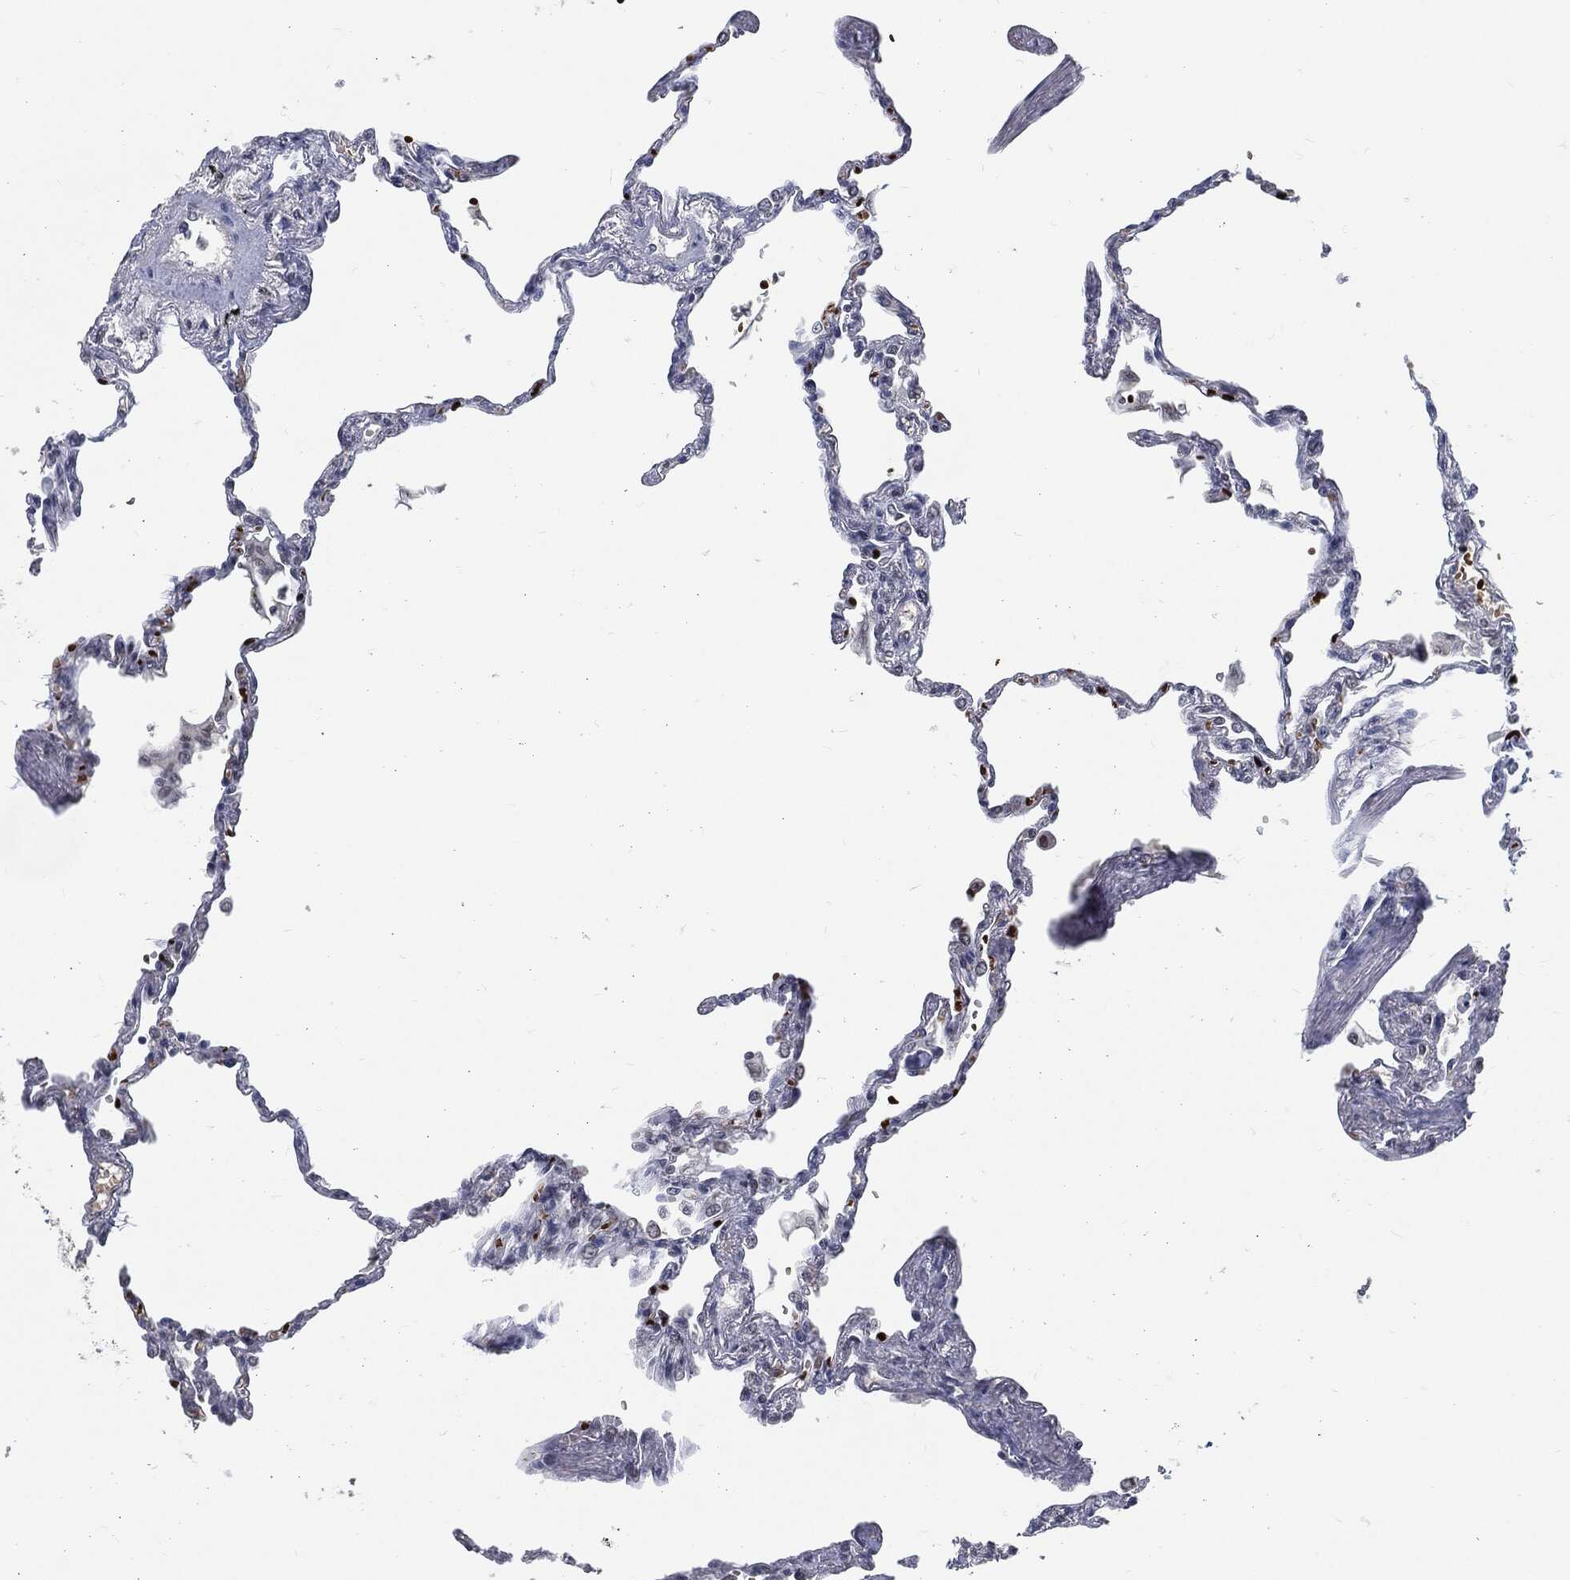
{"staining": {"intensity": "strong", "quantity": "<25%", "location": "nuclear"}, "tissue": "lung", "cell_type": "Alveolar cells", "image_type": "normal", "snomed": [{"axis": "morphology", "description": "Normal tissue, NOS"}, {"axis": "topography", "description": "Lung"}], "caption": "The image demonstrates immunohistochemical staining of benign lung. There is strong nuclear expression is identified in about <25% of alveolar cells. The staining was performed using DAB to visualize the protein expression in brown, while the nuclei were stained in blue with hematoxylin (Magnification: 20x).", "gene": "ANXA1", "patient": {"sex": "male", "age": 78}}